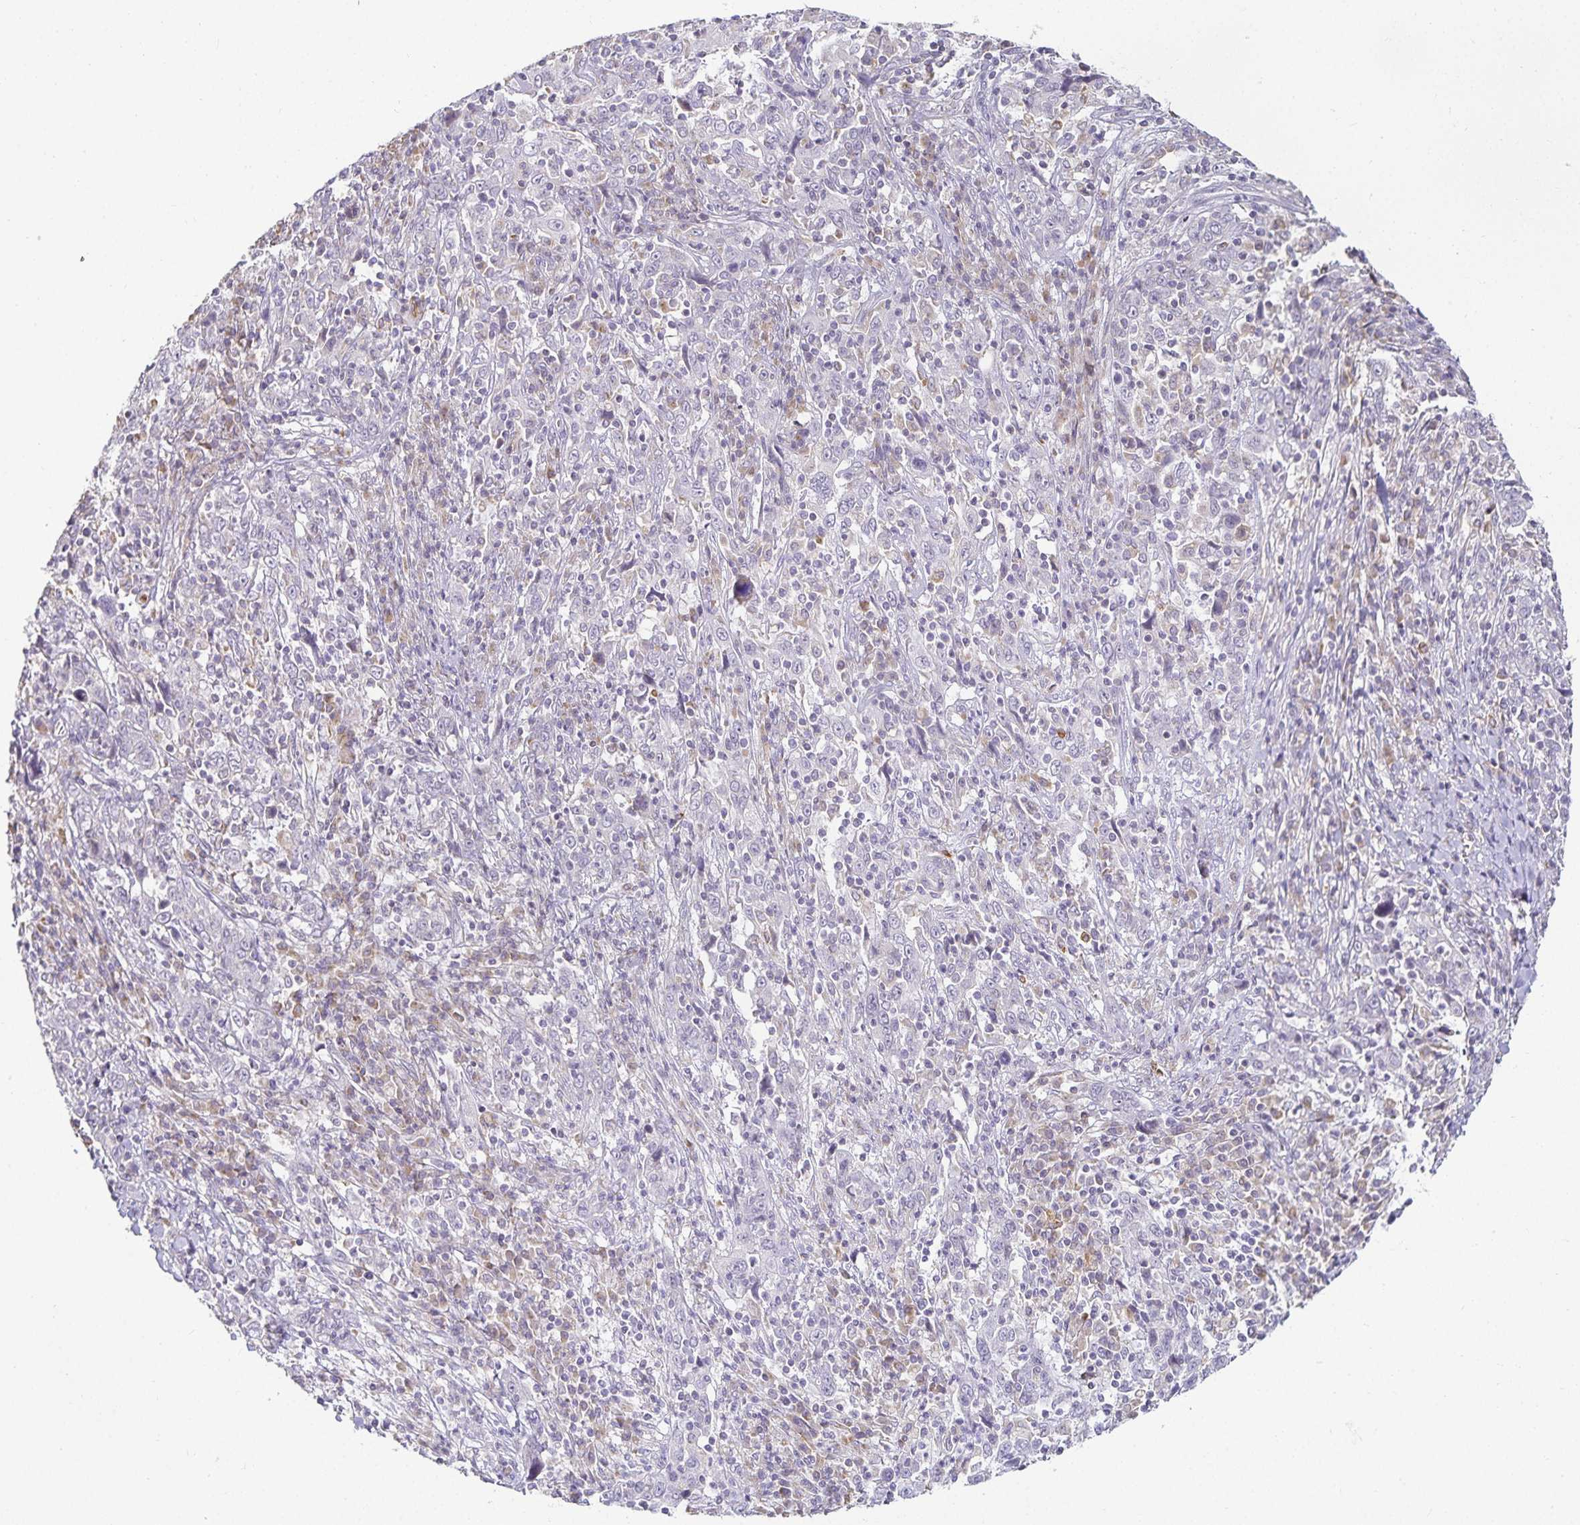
{"staining": {"intensity": "negative", "quantity": "none", "location": "none"}, "tissue": "cervical cancer", "cell_type": "Tumor cells", "image_type": "cancer", "snomed": [{"axis": "morphology", "description": "Squamous cell carcinoma, NOS"}, {"axis": "topography", "description": "Cervix"}], "caption": "Cervical squamous cell carcinoma stained for a protein using immunohistochemistry (IHC) displays no expression tumor cells.", "gene": "GP2", "patient": {"sex": "female", "age": 46}}